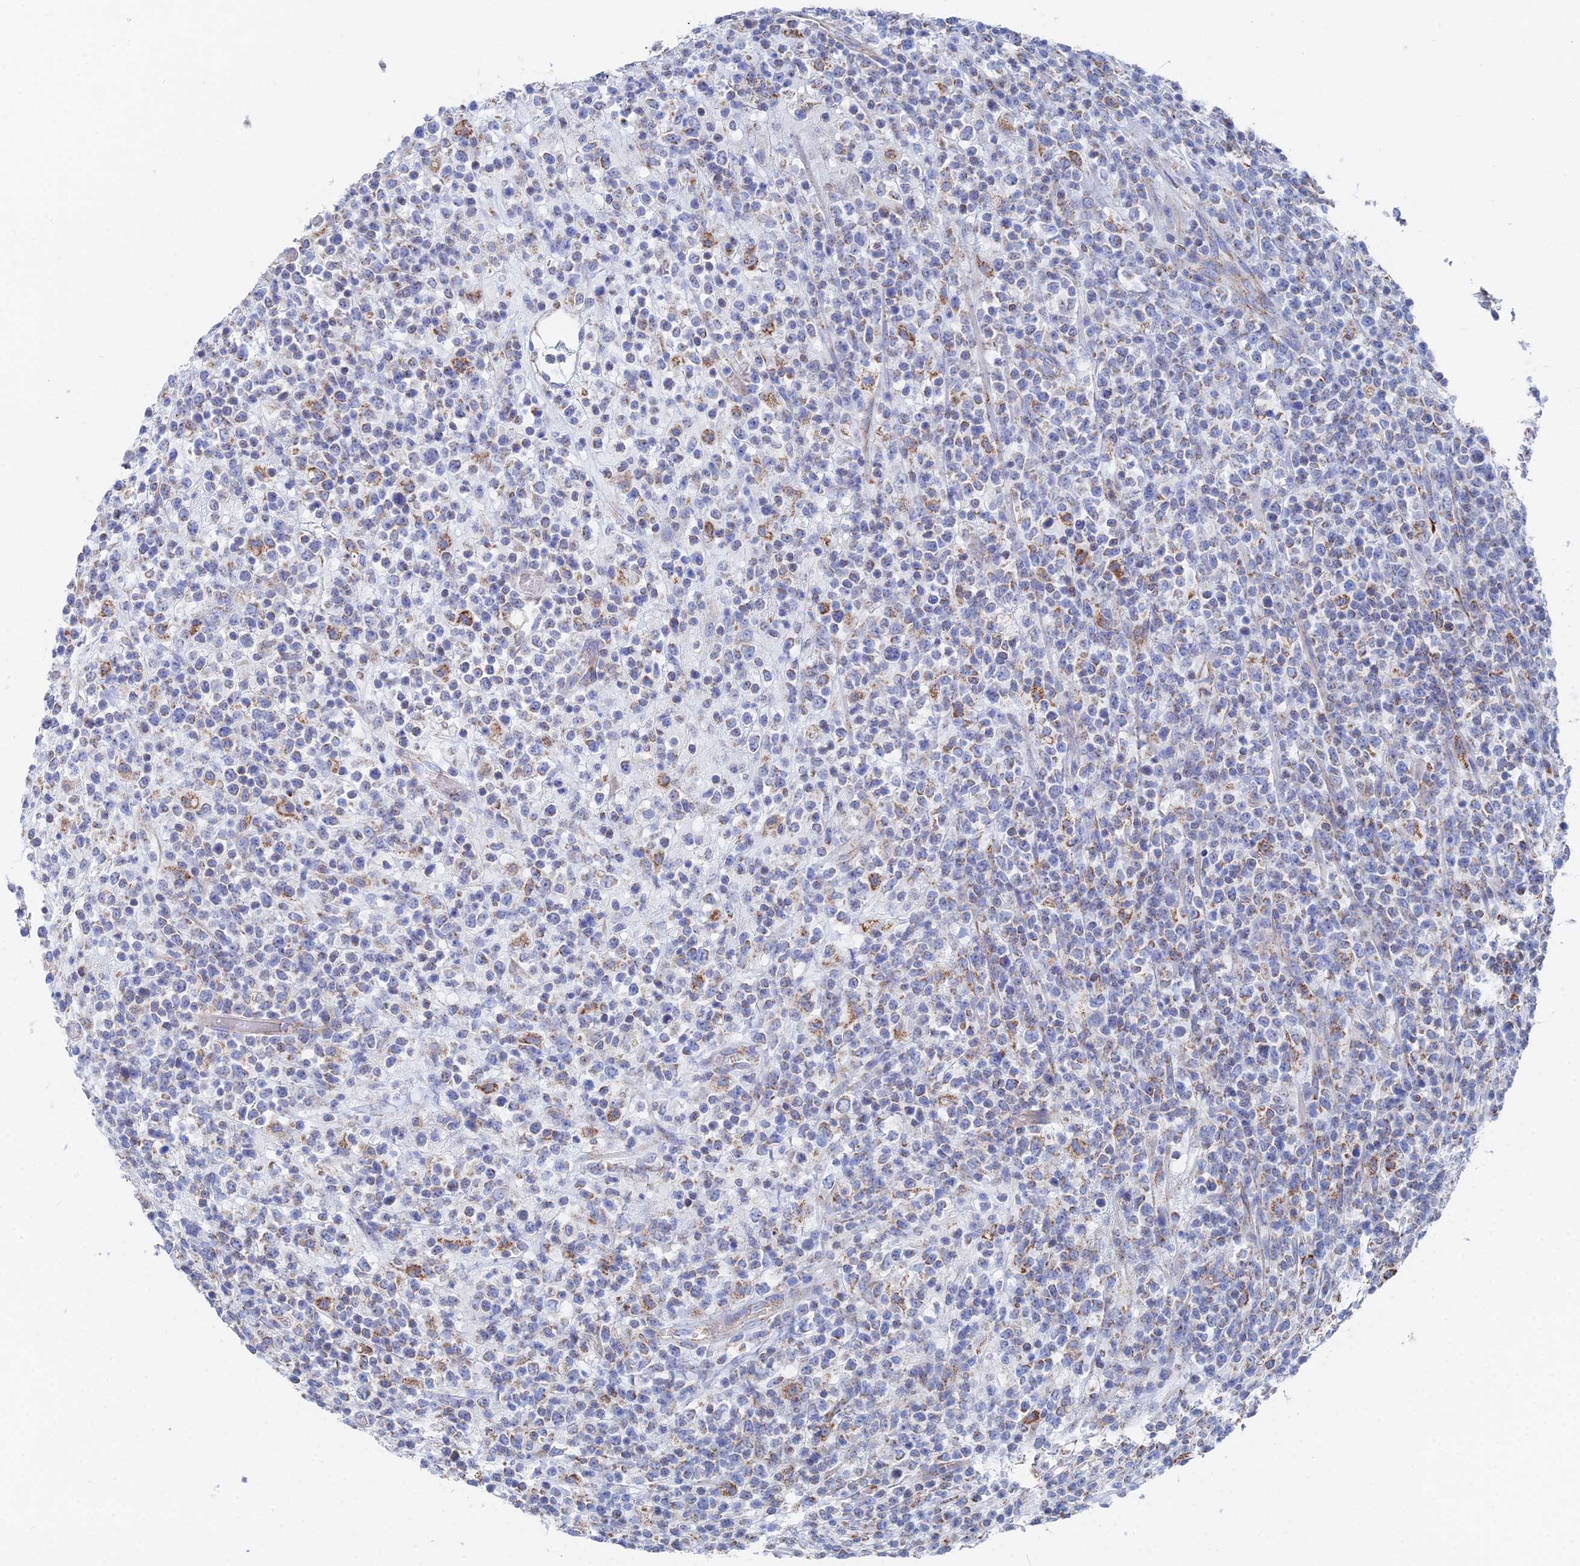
{"staining": {"intensity": "moderate", "quantity": "<25%", "location": "cytoplasmic/membranous"}, "tissue": "lymphoma", "cell_type": "Tumor cells", "image_type": "cancer", "snomed": [{"axis": "morphology", "description": "Malignant lymphoma, non-Hodgkin's type, High grade"}, {"axis": "topography", "description": "Colon"}], "caption": "Lymphoma stained for a protein shows moderate cytoplasmic/membranous positivity in tumor cells.", "gene": "IFT80", "patient": {"sex": "female", "age": 53}}